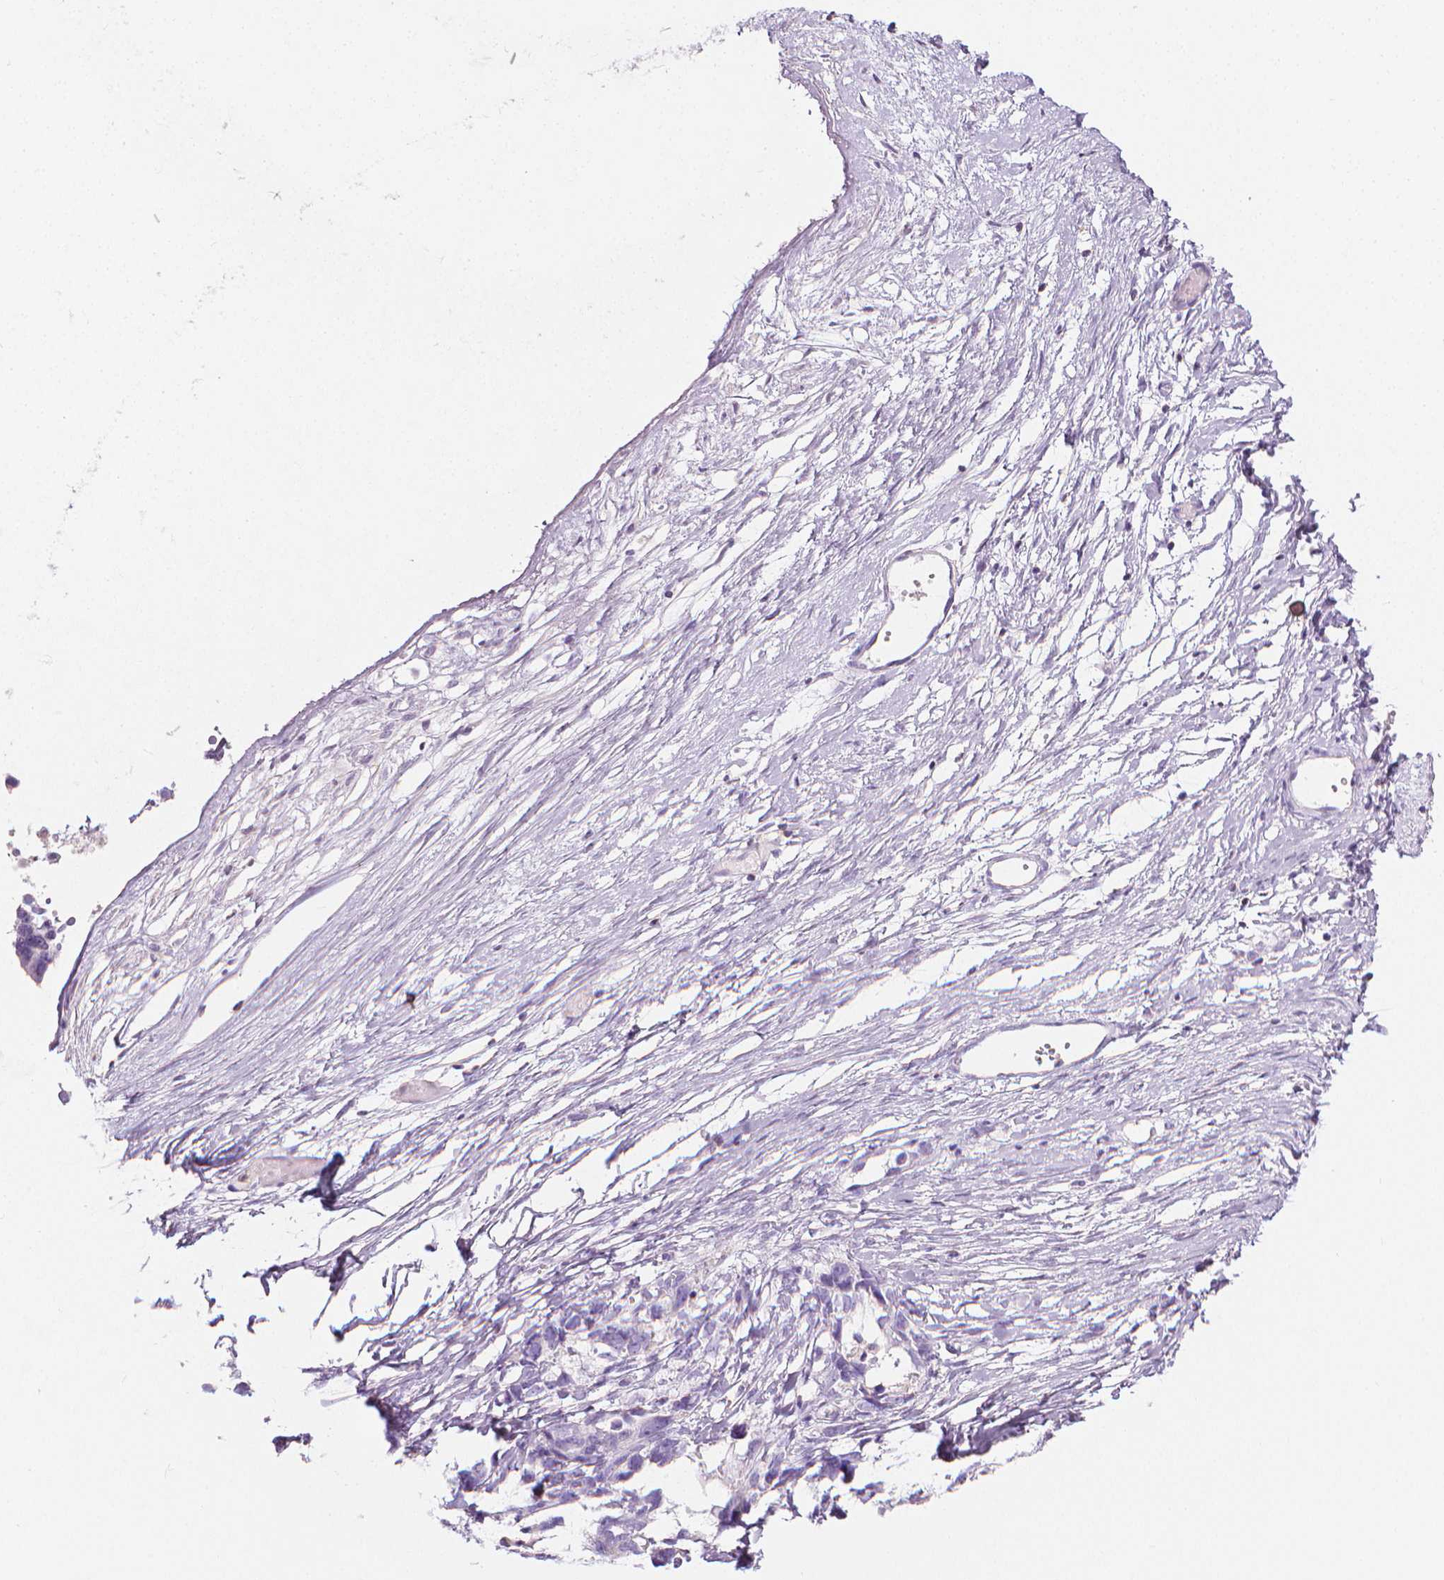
{"staining": {"intensity": "negative", "quantity": "none", "location": "none"}, "tissue": "ovarian cancer", "cell_type": "Tumor cells", "image_type": "cancer", "snomed": [{"axis": "morphology", "description": "Cystadenocarcinoma, serous, NOS"}, {"axis": "topography", "description": "Ovary"}], "caption": "Immunohistochemical staining of human serous cystadenocarcinoma (ovarian) demonstrates no significant expression in tumor cells.", "gene": "DCAF8L1", "patient": {"sex": "female", "age": 69}}